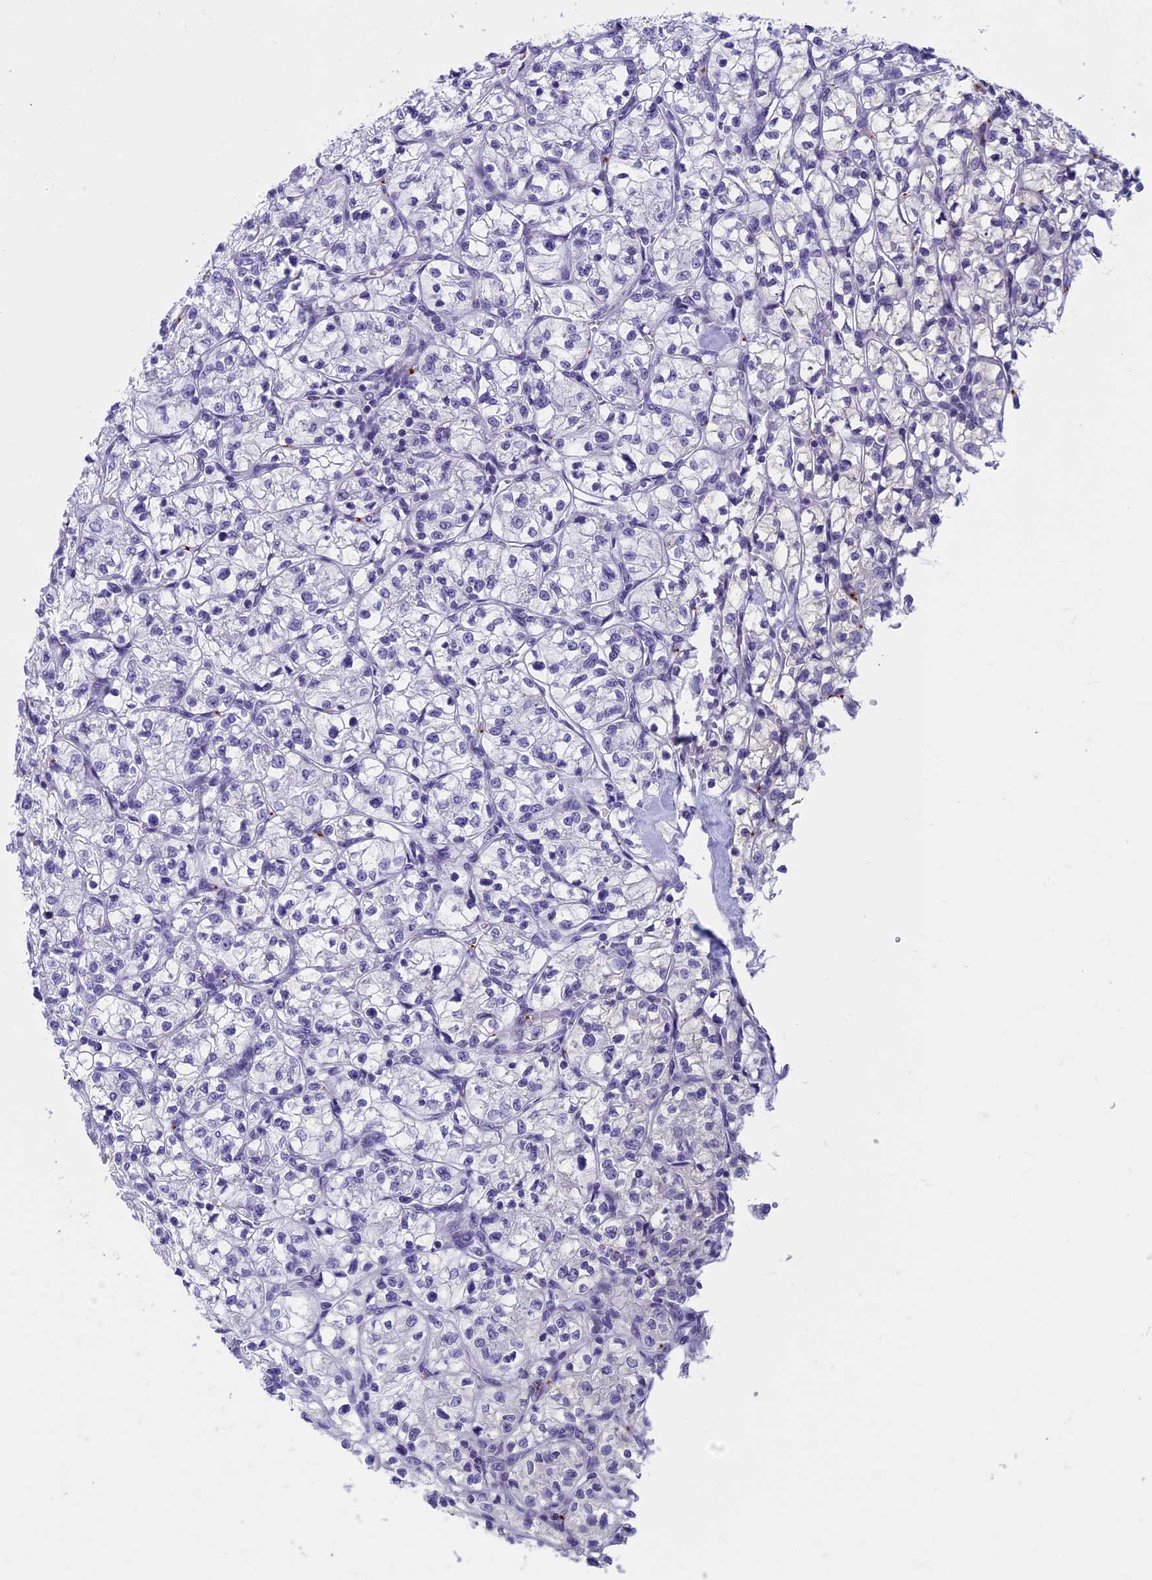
{"staining": {"intensity": "negative", "quantity": "none", "location": "none"}, "tissue": "renal cancer", "cell_type": "Tumor cells", "image_type": "cancer", "snomed": [{"axis": "morphology", "description": "Adenocarcinoma, NOS"}, {"axis": "topography", "description": "Kidney"}], "caption": "Immunohistochemistry of human renal cancer (adenocarcinoma) exhibits no expression in tumor cells.", "gene": "AIFM2", "patient": {"sex": "female", "age": 64}}